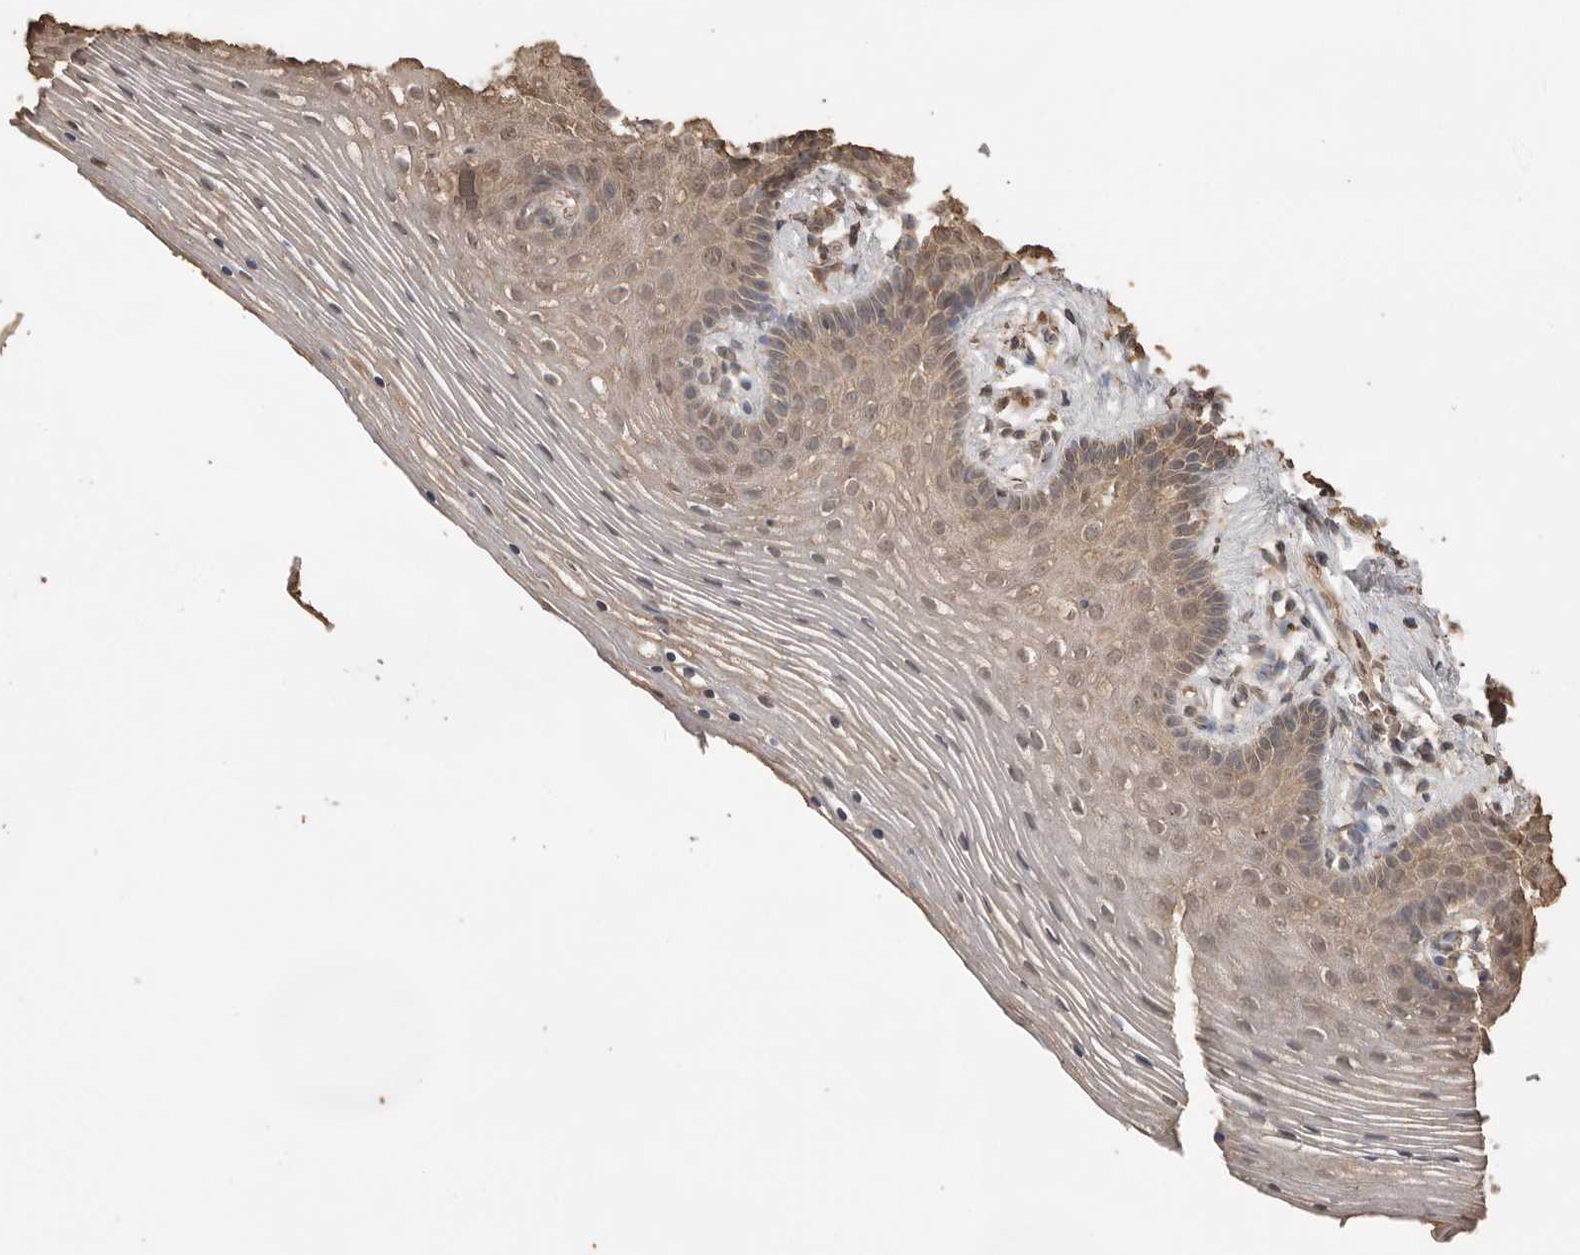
{"staining": {"intensity": "weak", "quantity": "25%-75%", "location": "nuclear"}, "tissue": "vagina", "cell_type": "Squamous epithelial cells", "image_type": "normal", "snomed": [{"axis": "morphology", "description": "Normal tissue, NOS"}, {"axis": "topography", "description": "Vagina"}], "caption": "About 25%-75% of squamous epithelial cells in unremarkable human vagina display weak nuclear protein expression as visualized by brown immunohistochemical staining.", "gene": "JAG2", "patient": {"sex": "female", "age": 32}}